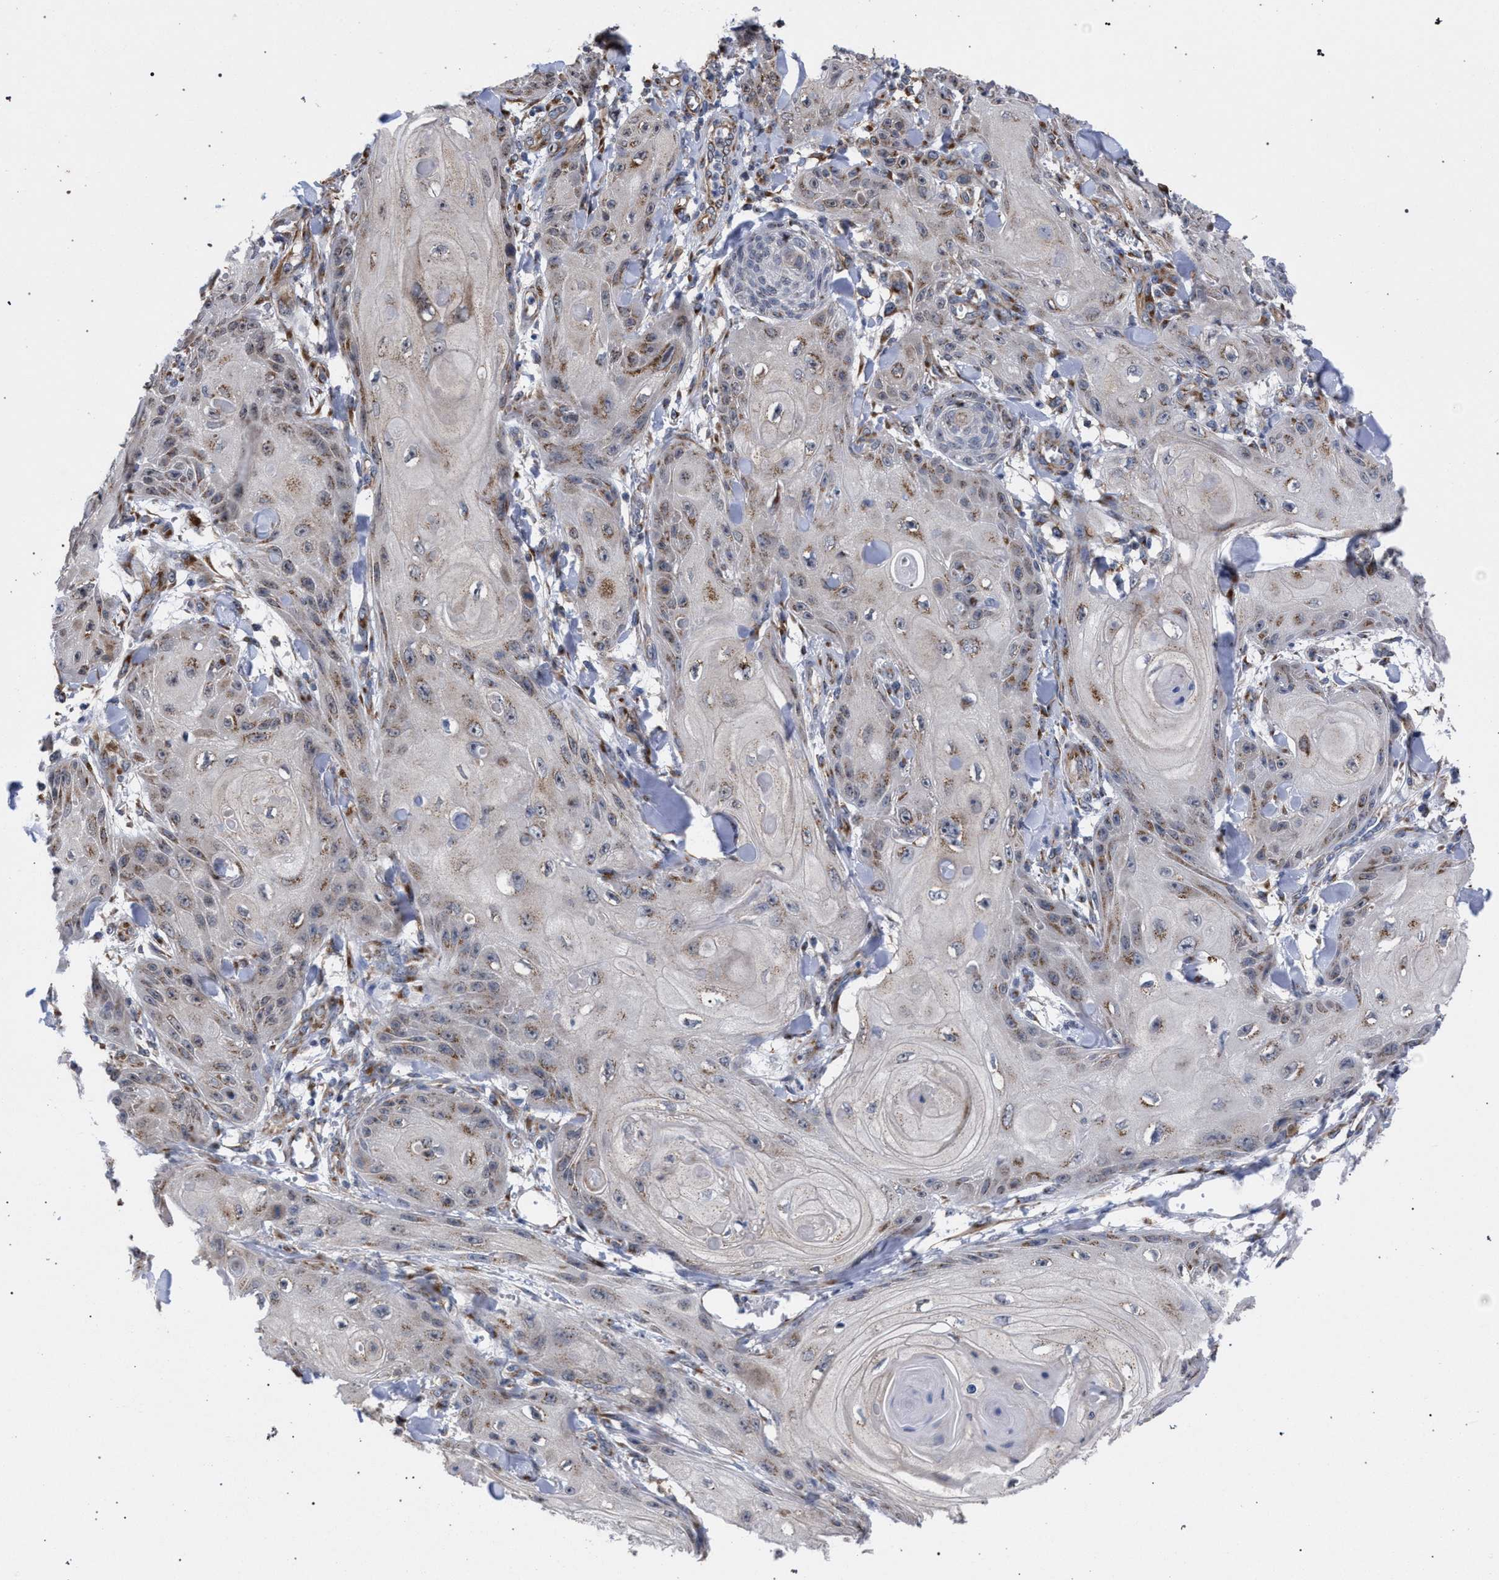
{"staining": {"intensity": "moderate", "quantity": "<25%", "location": "cytoplasmic/membranous"}, "tissue": "skin cancer", "cell_type": "Tumor cells", "image_type": "cancer", "snomed": [{"axis": "morphology", "description": "Squamous cell carcinoma, NOS"}, {"axis": "topography", "description": "Skin"}], "caption": "Protein staining demonstrates moderate cytoplasmic/membranous positivity in about <25% of tumor cells in squamous cell carcinoma (skin).", "gene": "GOLGA2", "patient": {"sex": "male", "age": 74}}